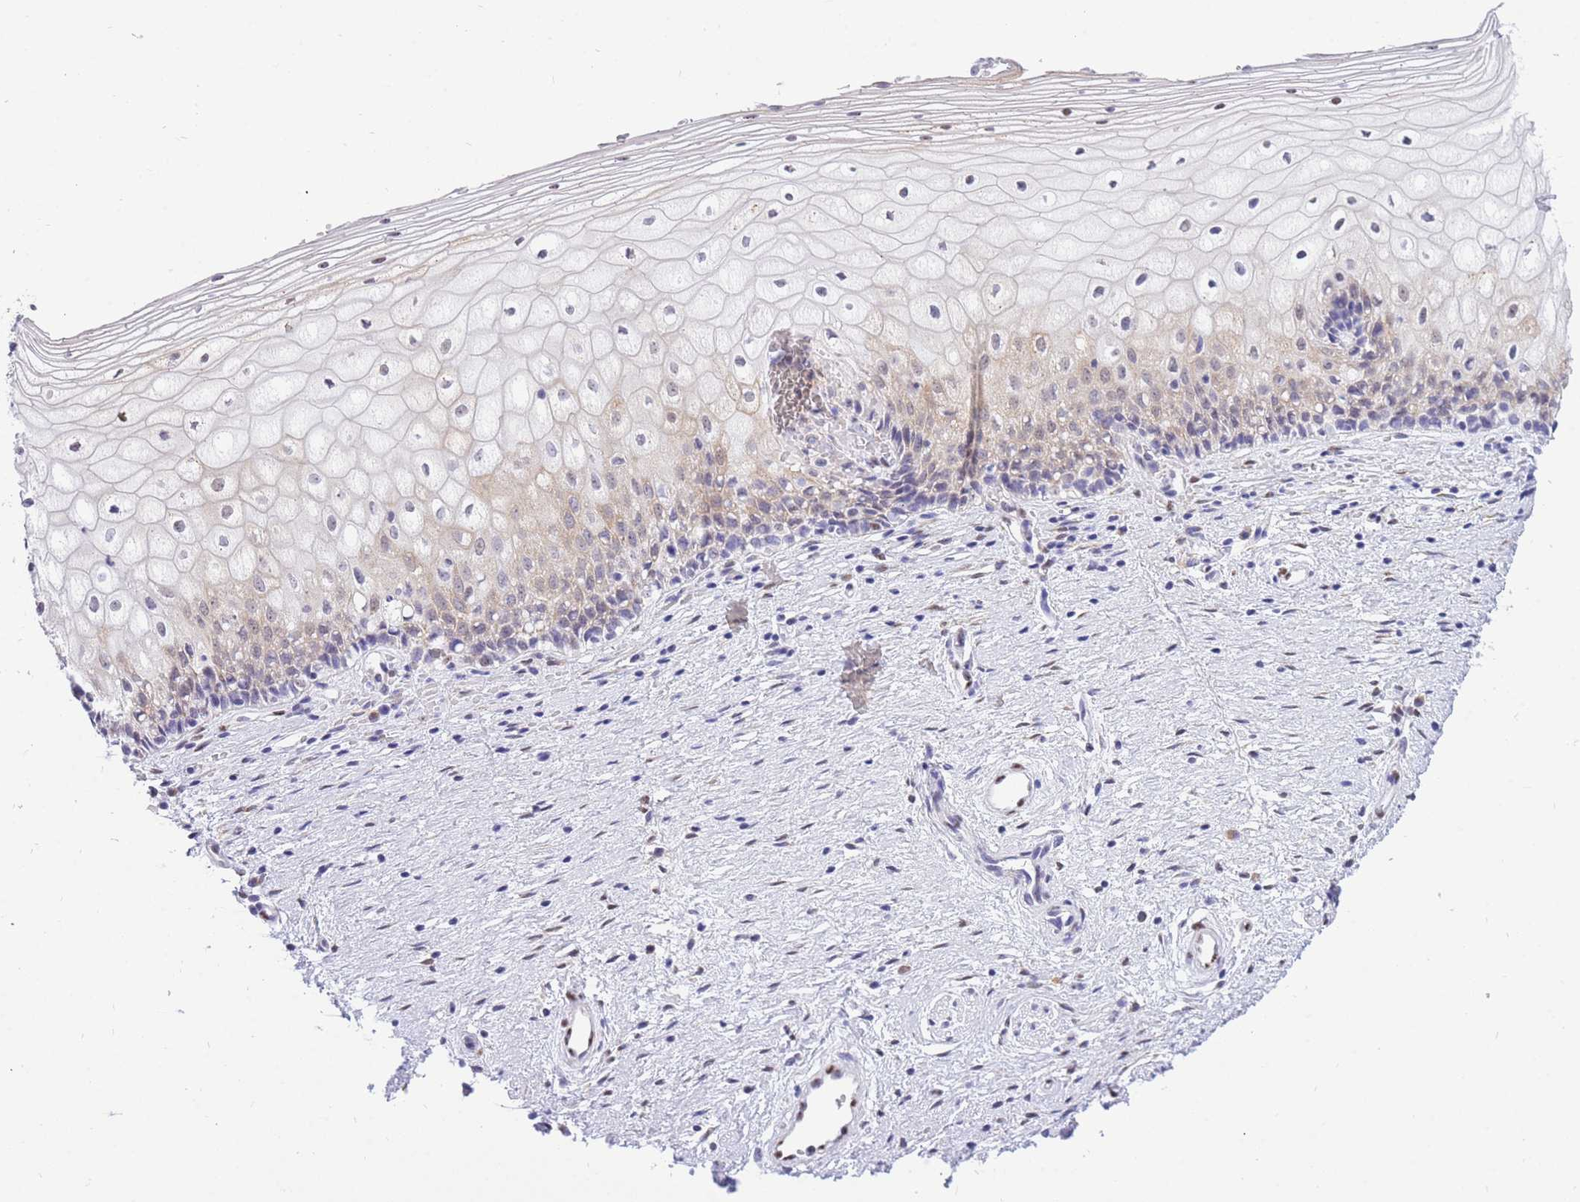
{"staining": {"intensity": "weak", "quantity": "<25%", "location": "cytoplasmic/membranous"}, "tissue": "vagina", "cell_type": "Squamous epithelial cells", "image_type": "normal", "snomed": [{"axis": "morphology", "description": "Normal tissue, NOS"}, {"axis": "topography", "description": "Vagina"}], "caption": "The micrograph reveals no significant positivity in squamous epithelial cells of vagina. The staining was performed using DAB (3,3'-diaminobenzidine) to visualize the protein expression in brown, while the nuclei were stained in blue with hematoxylin (Magnification: 20x).", "gene": "FAM153A", "patient": {"sex": "female", "age": 60}}